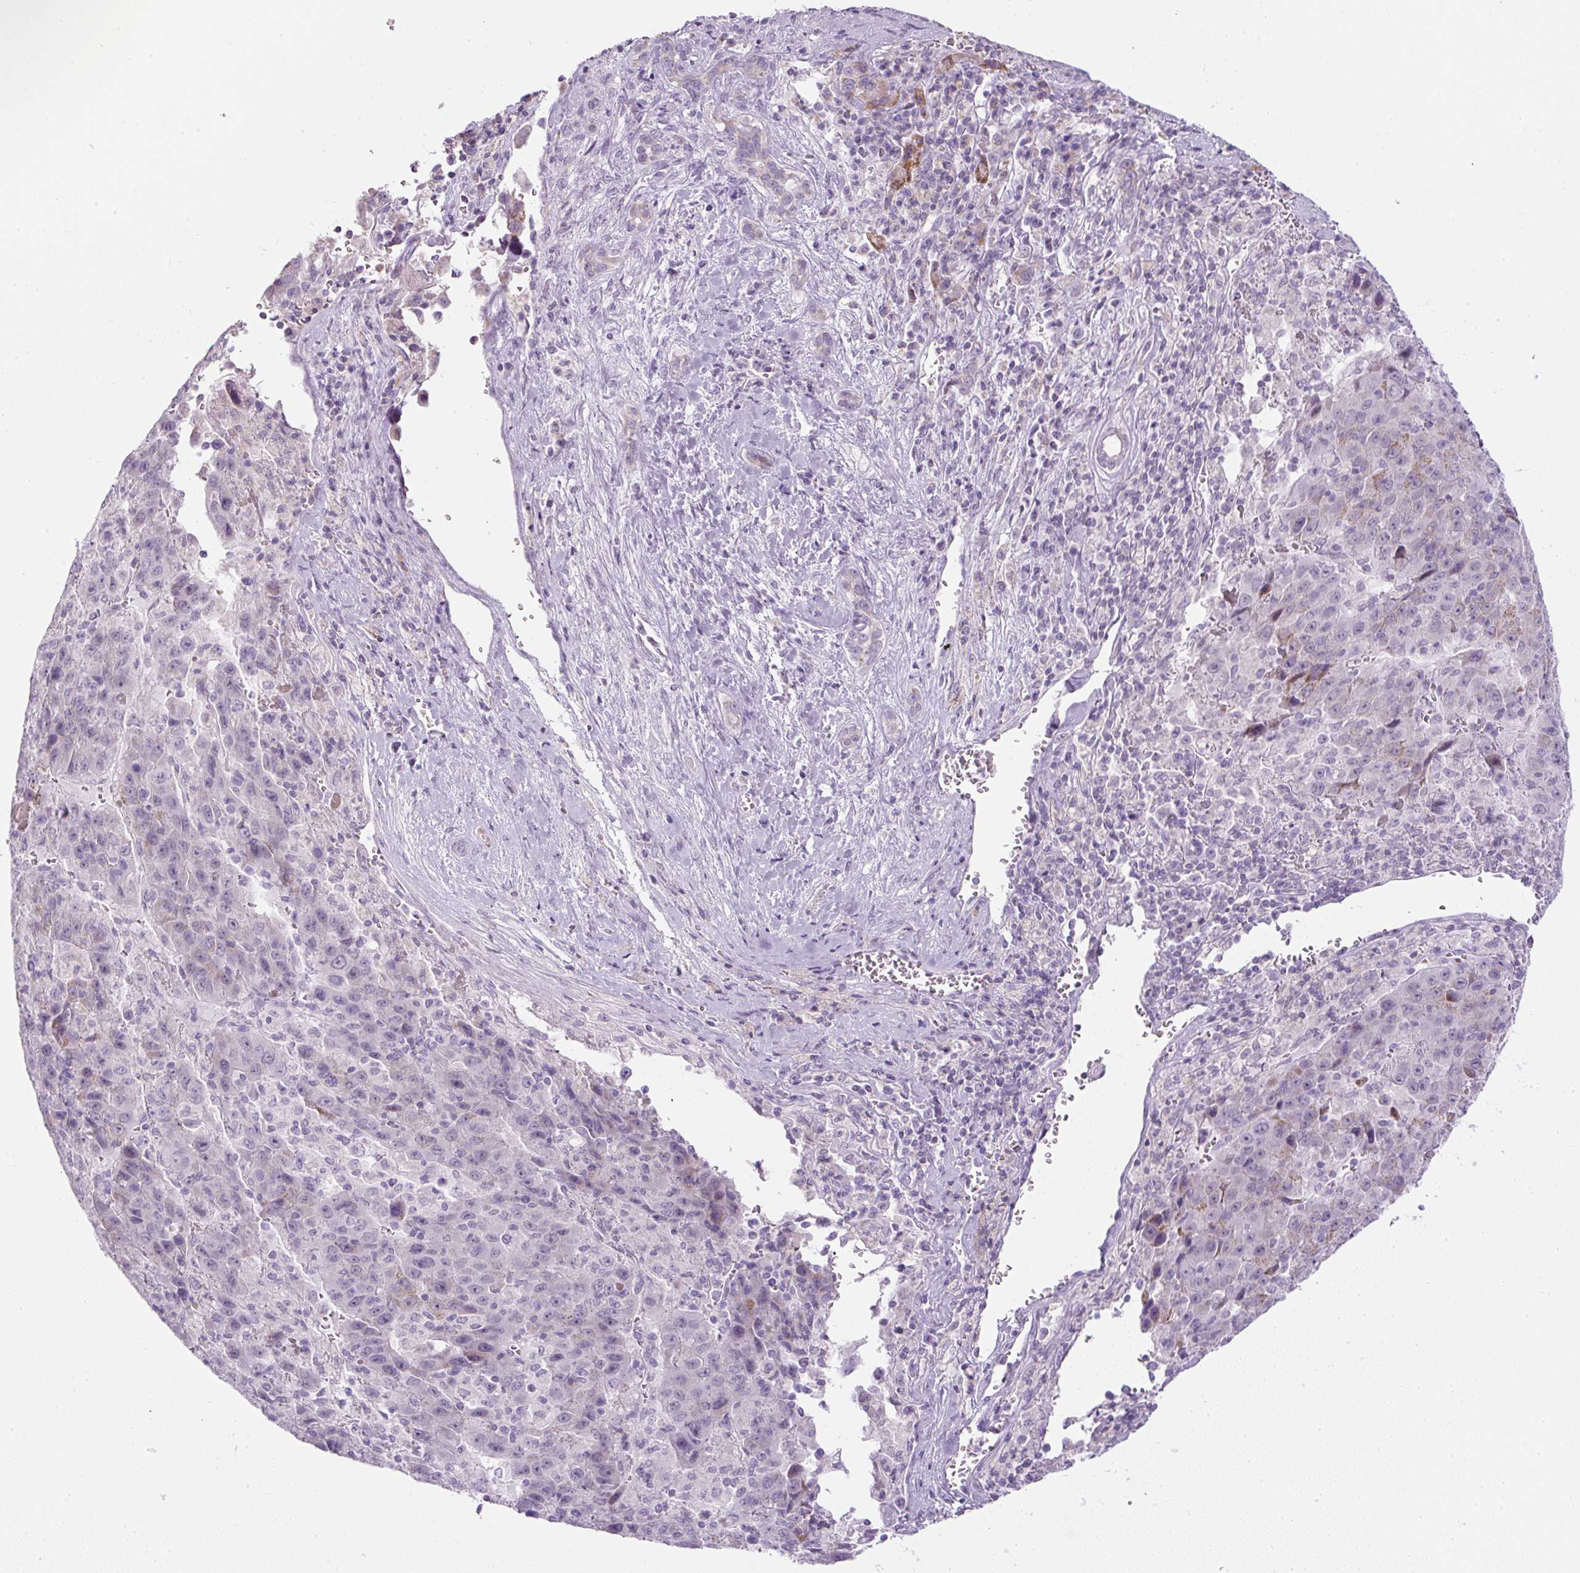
{"staining": {"intensity": "moderate", "quantity": "25%-75%", "location": "cytoplasmic/membranous"}, "tissue": "liver cancer", "cell_type": "Tumor cells", "image_type": "cancer", "snomed": [{"axis": "morphology", "description": "Carcinoma, Hepatocellular, NOS"}, {"axis": "topography", "description": "Liver"}], "caption": "Human liver cancer stained for a protein (brown) exhibits moderate cytoplasmic/membranous positive positivity in about 25%-75% of tumor cells.", "gene": "FGFBP3", "patient": {"sex": "female", "age": 53}}